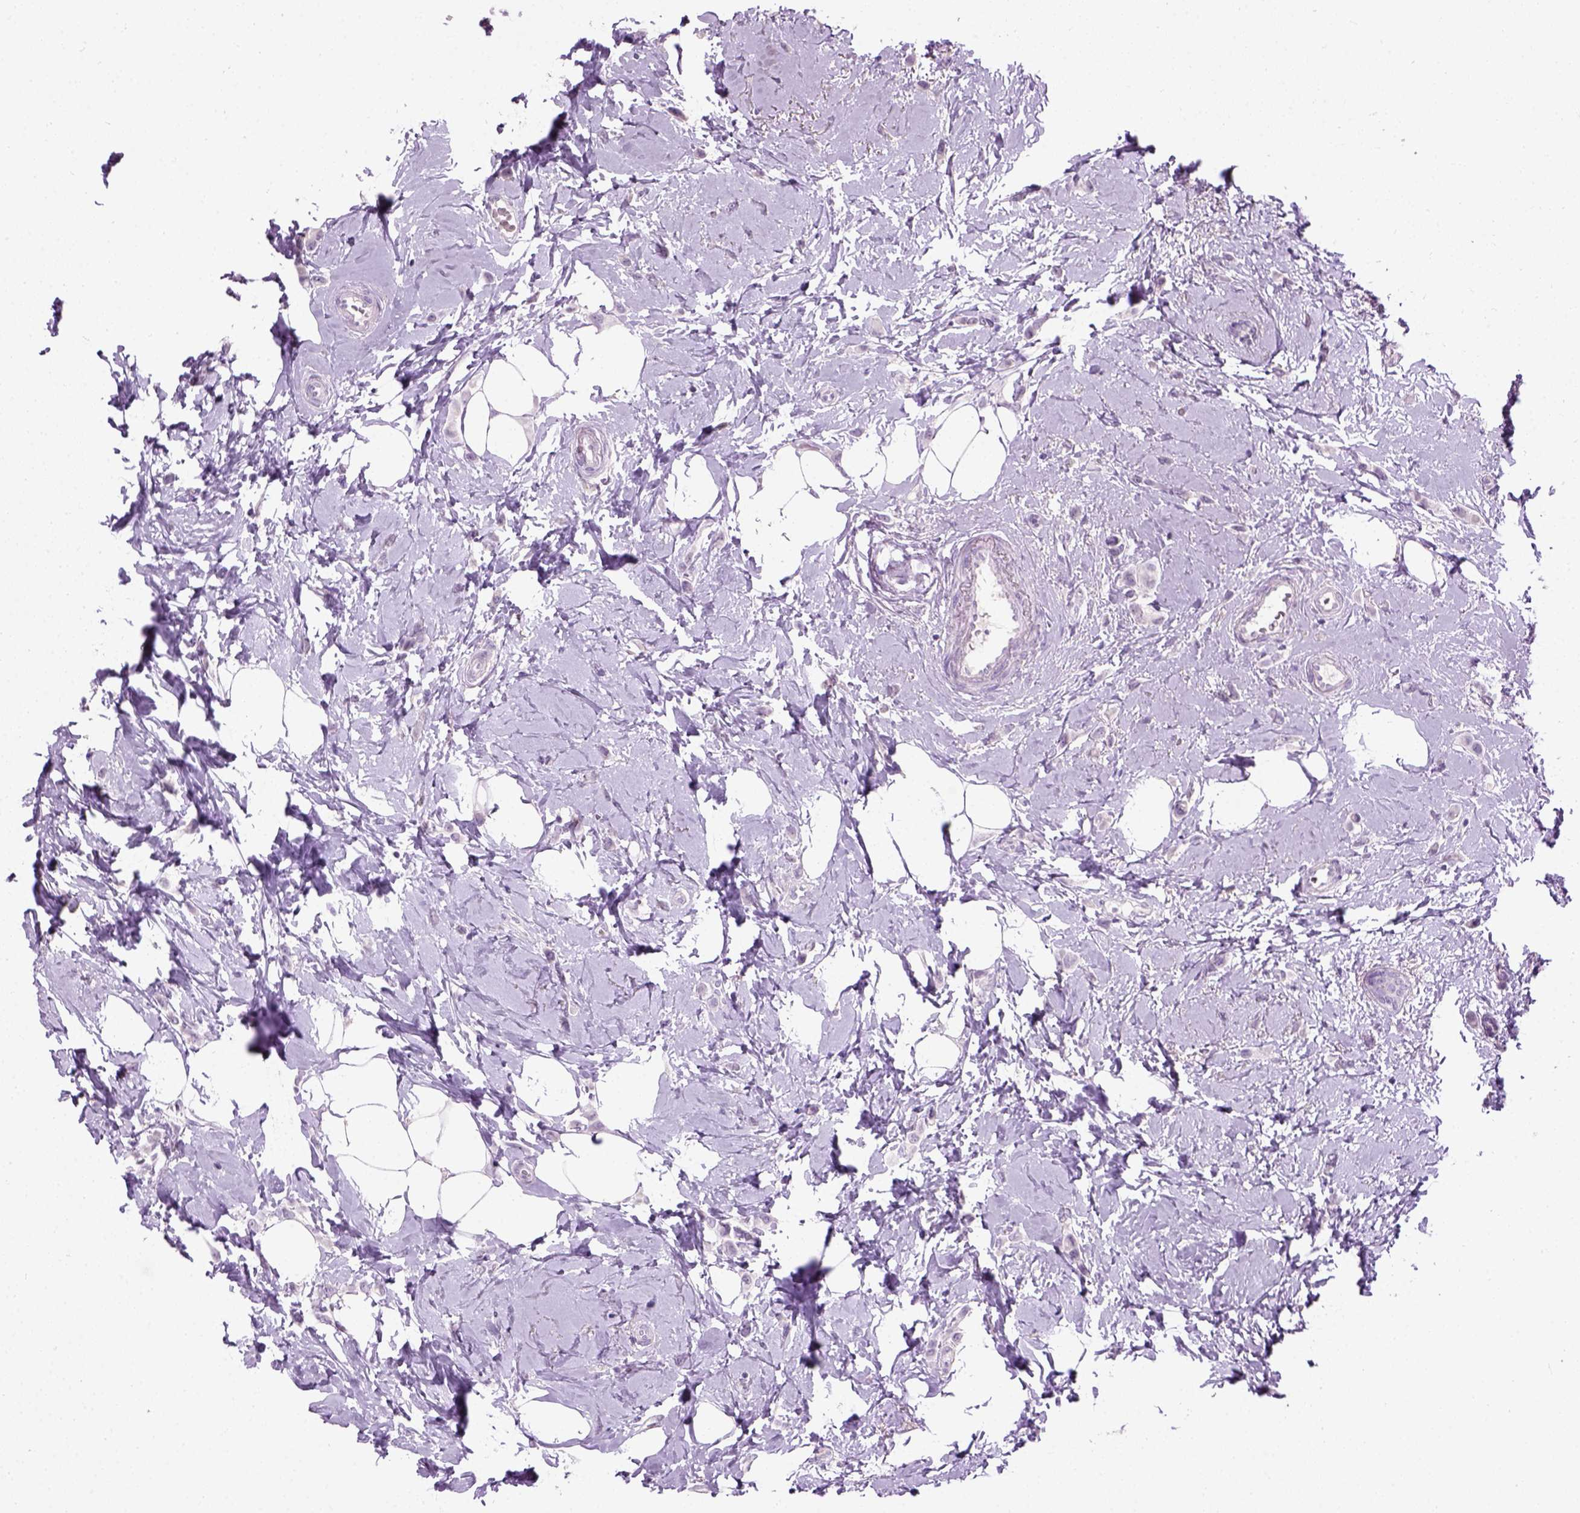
{"staining": {"intensity": "negative", "quantity": "none", "location": "none"}, "tissue": "breast cancer", "cell_type": "Tumor cells", "image_type": "cancer", "snomed": [{"axis": "morphology", "description": "Lobular carcinoma"}, {"axis": "topography", "description": "Breast"}], "caption": "Breast cancer (lobular carcinoma) was stained to show a protein in brown. There is no significant staining in tumor cells.", "gene": "GABRB2", "patient": {"sex": "female", "age": 66}}